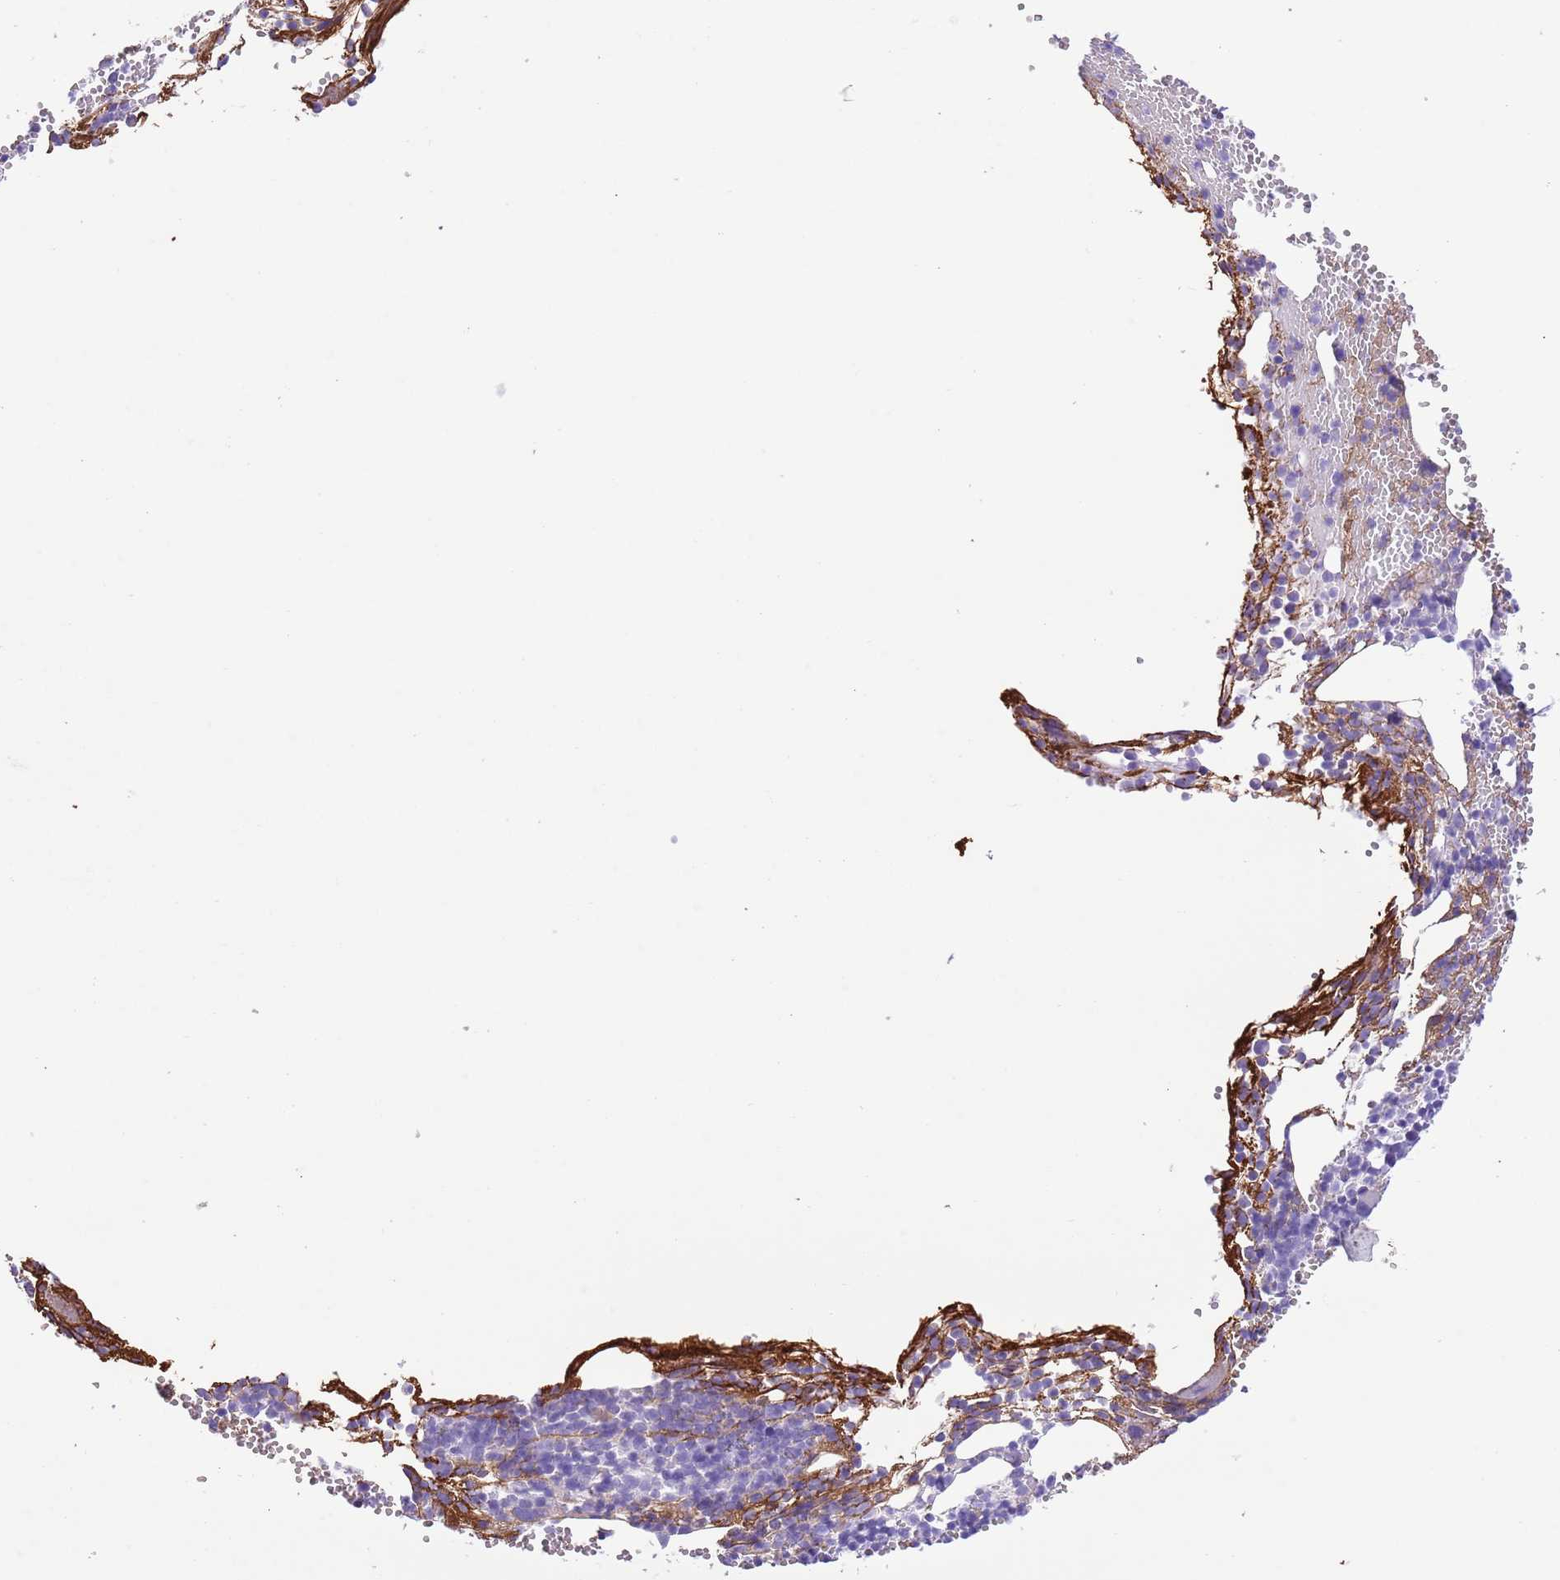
{"staining": {"intensity": "moderate", "quantity": "<25%", "location": "cytoplasmic/membranous"}, "tissue": "bone marrow", "cell_type": "Hematopoietic cells", "image_type": "normal", "snomed": [{"axis": "morphology", "description": "Normal tissue, NOS"}, {"axis": "topography", "description": "Bone marrow"}], "caption": "Immunohistochemistry photomicrograph of benign bone marrow: bone marrow stained using immunohistochemistry (IHC) shows low levels of moderate protein expression localized specifically in the cytoplasmic/membranous of hematopoietic cells, appearing as a cytoplasmic/membranous brown color.", "gene": "IGF1", "patient": {"sex": "female", "age": 77}}